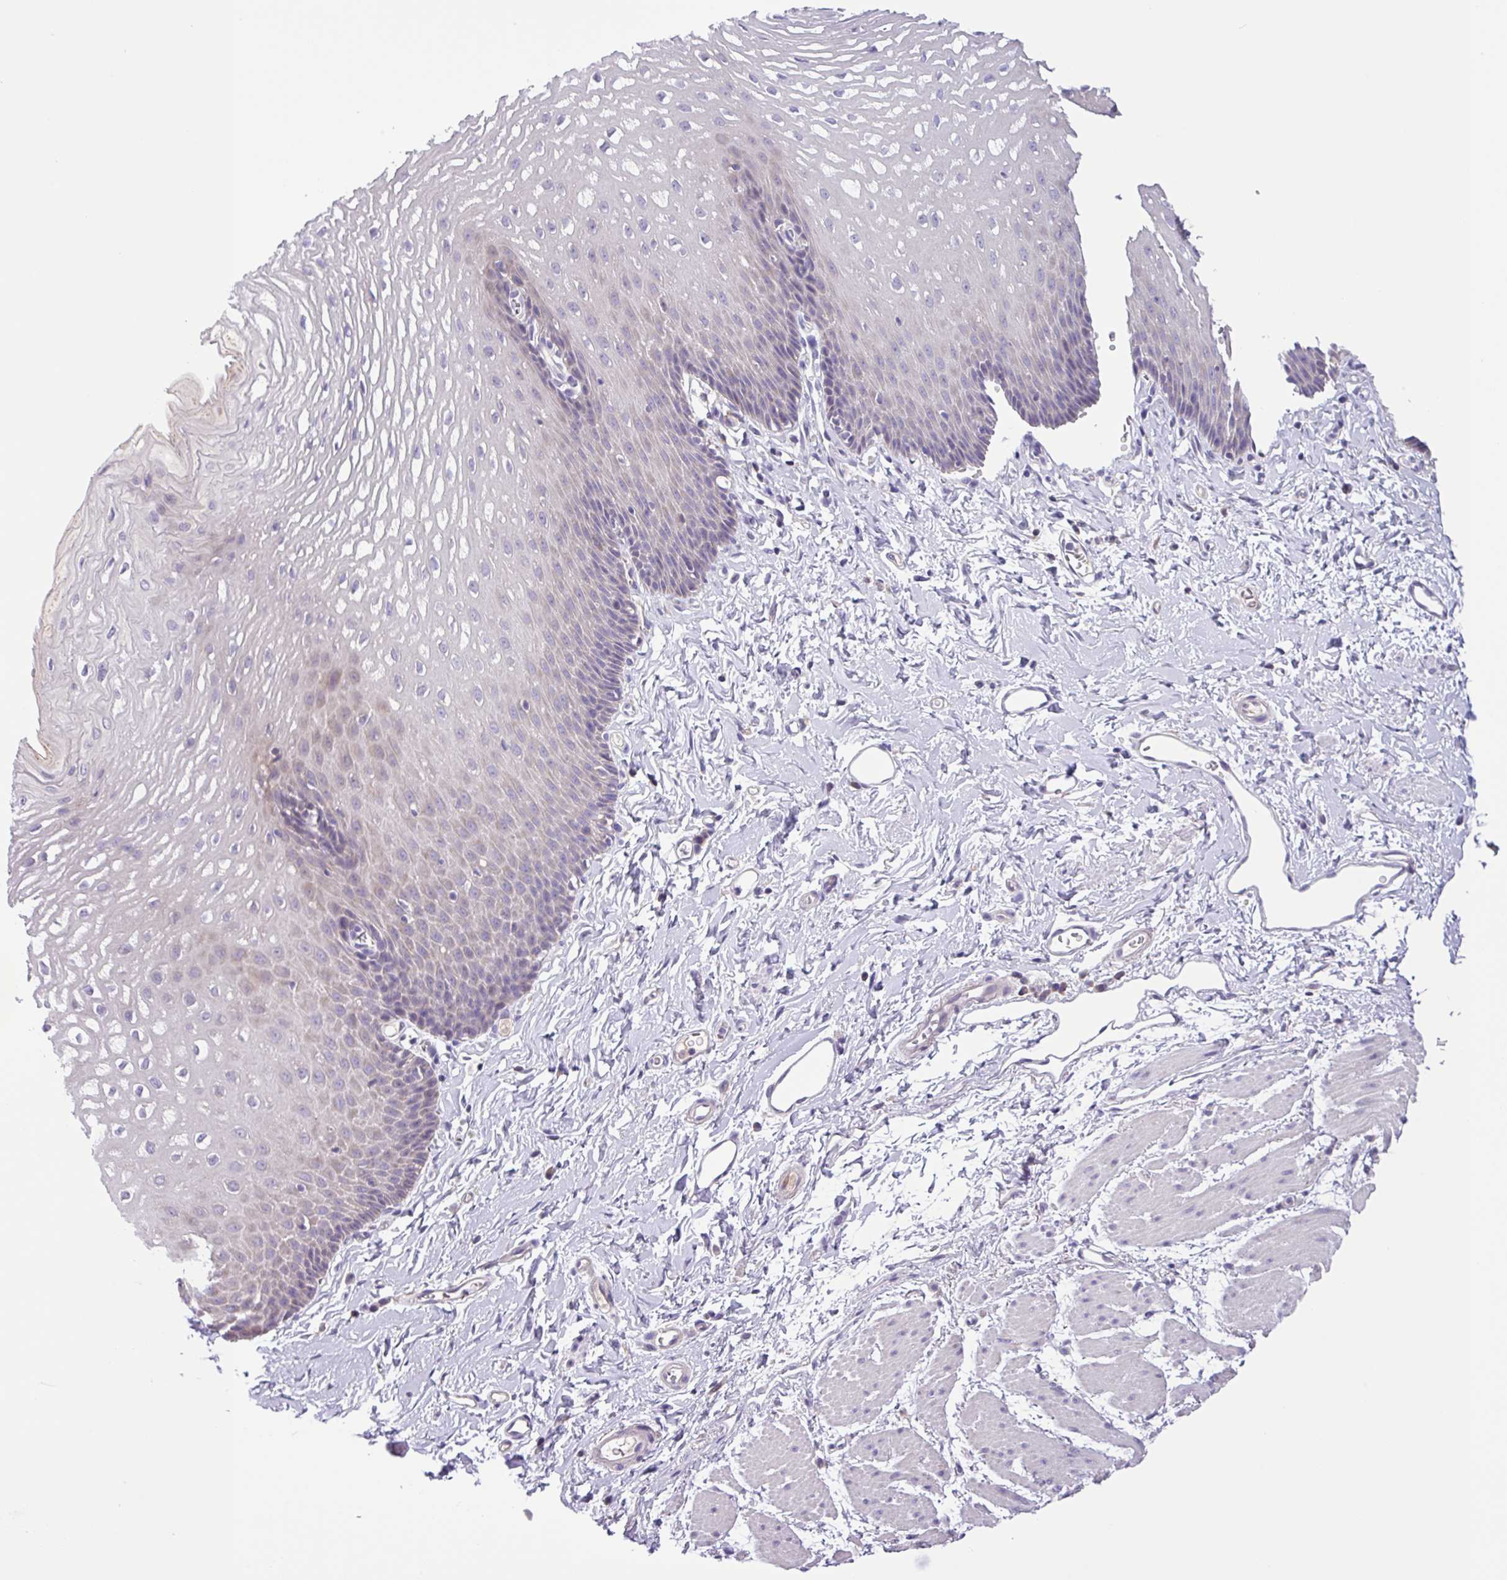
{"staining": {"intensity": "weak", "quantity": "<25%", "location": "cytoplasmic/membranous"}, "tissue": "esophagus", "cell_type": "Squamous epithelial cells", "image_type": "normal", "snomed": [{"axis": "morphology", "description": "Normal tissue, NOS"}, {"axis": "topography", "description": "Esophagus"}], "caption": "Squamous epithelial cells are negative for protein expression in normal human esophagus. (Brightfield microscopy of DAB (3,3'-diaminobenzidine) IHC at high magnification).", "gene": "SFTPB", "patient": {"sex": "male", "age": 70}}